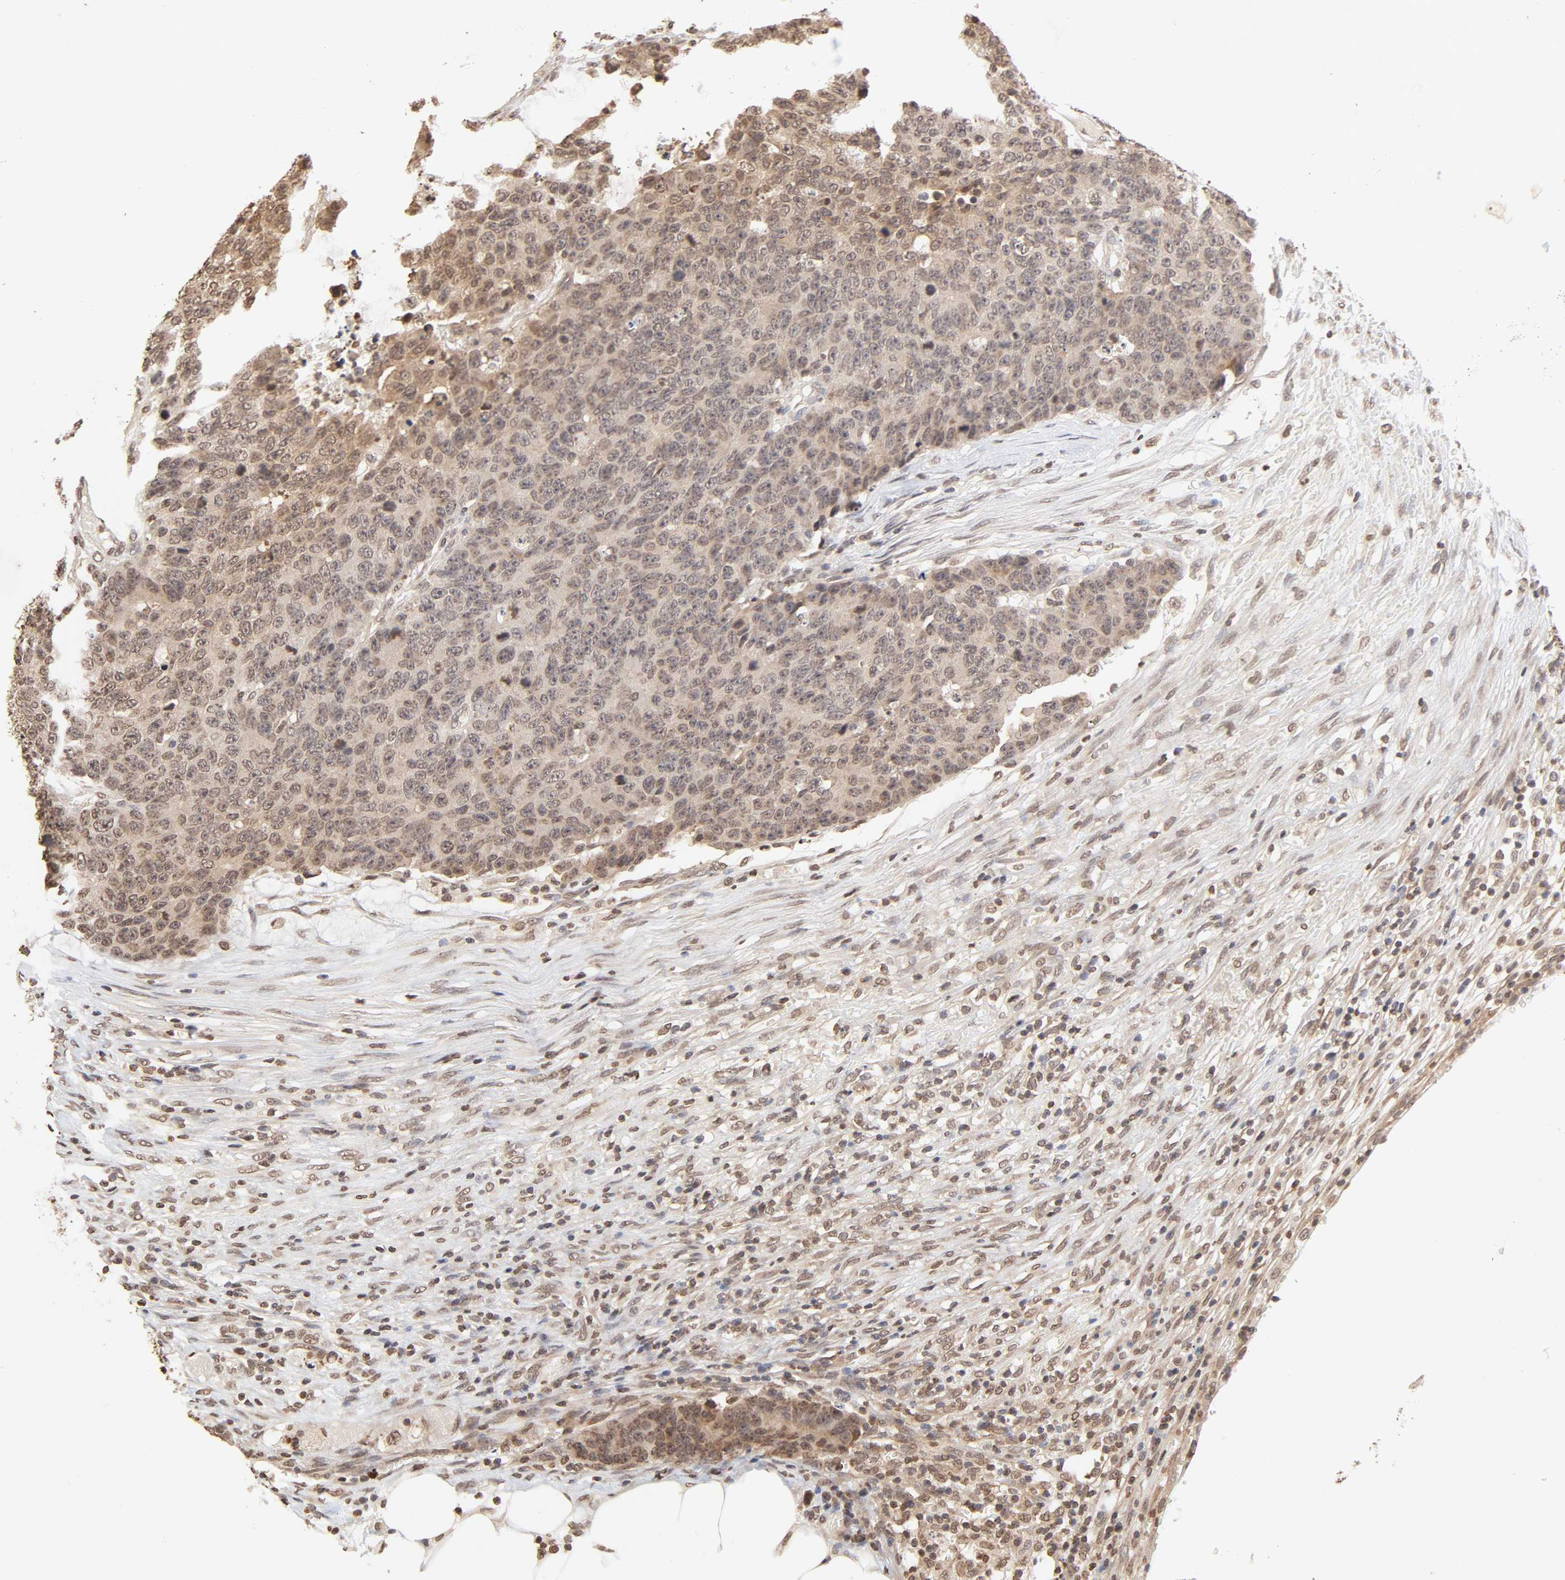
{"staining": {"intensity": "moderate", "quantity": ">75%", "location": "cytoplasmic/membranous,nuclear"}, "tissue": "colorectal cancer", "cell_type": "Tumor cells", "image_type": "cancer", "snomed": [{"axis": "morphology", "description": "Adenocarcinoma, NOS"}, {"axis": "topography", "description": "Colon"}], "caption": "This histopathology image reveals immunohistochemistry (IHC) staining of colorectal adenocarcinoma, with medium moderate cytoplasmic/membranous and nuclear positivity in about >75% of tumor cells.", "gene": "TBL1X", "patient": {"sex": "female", "age": 86}}